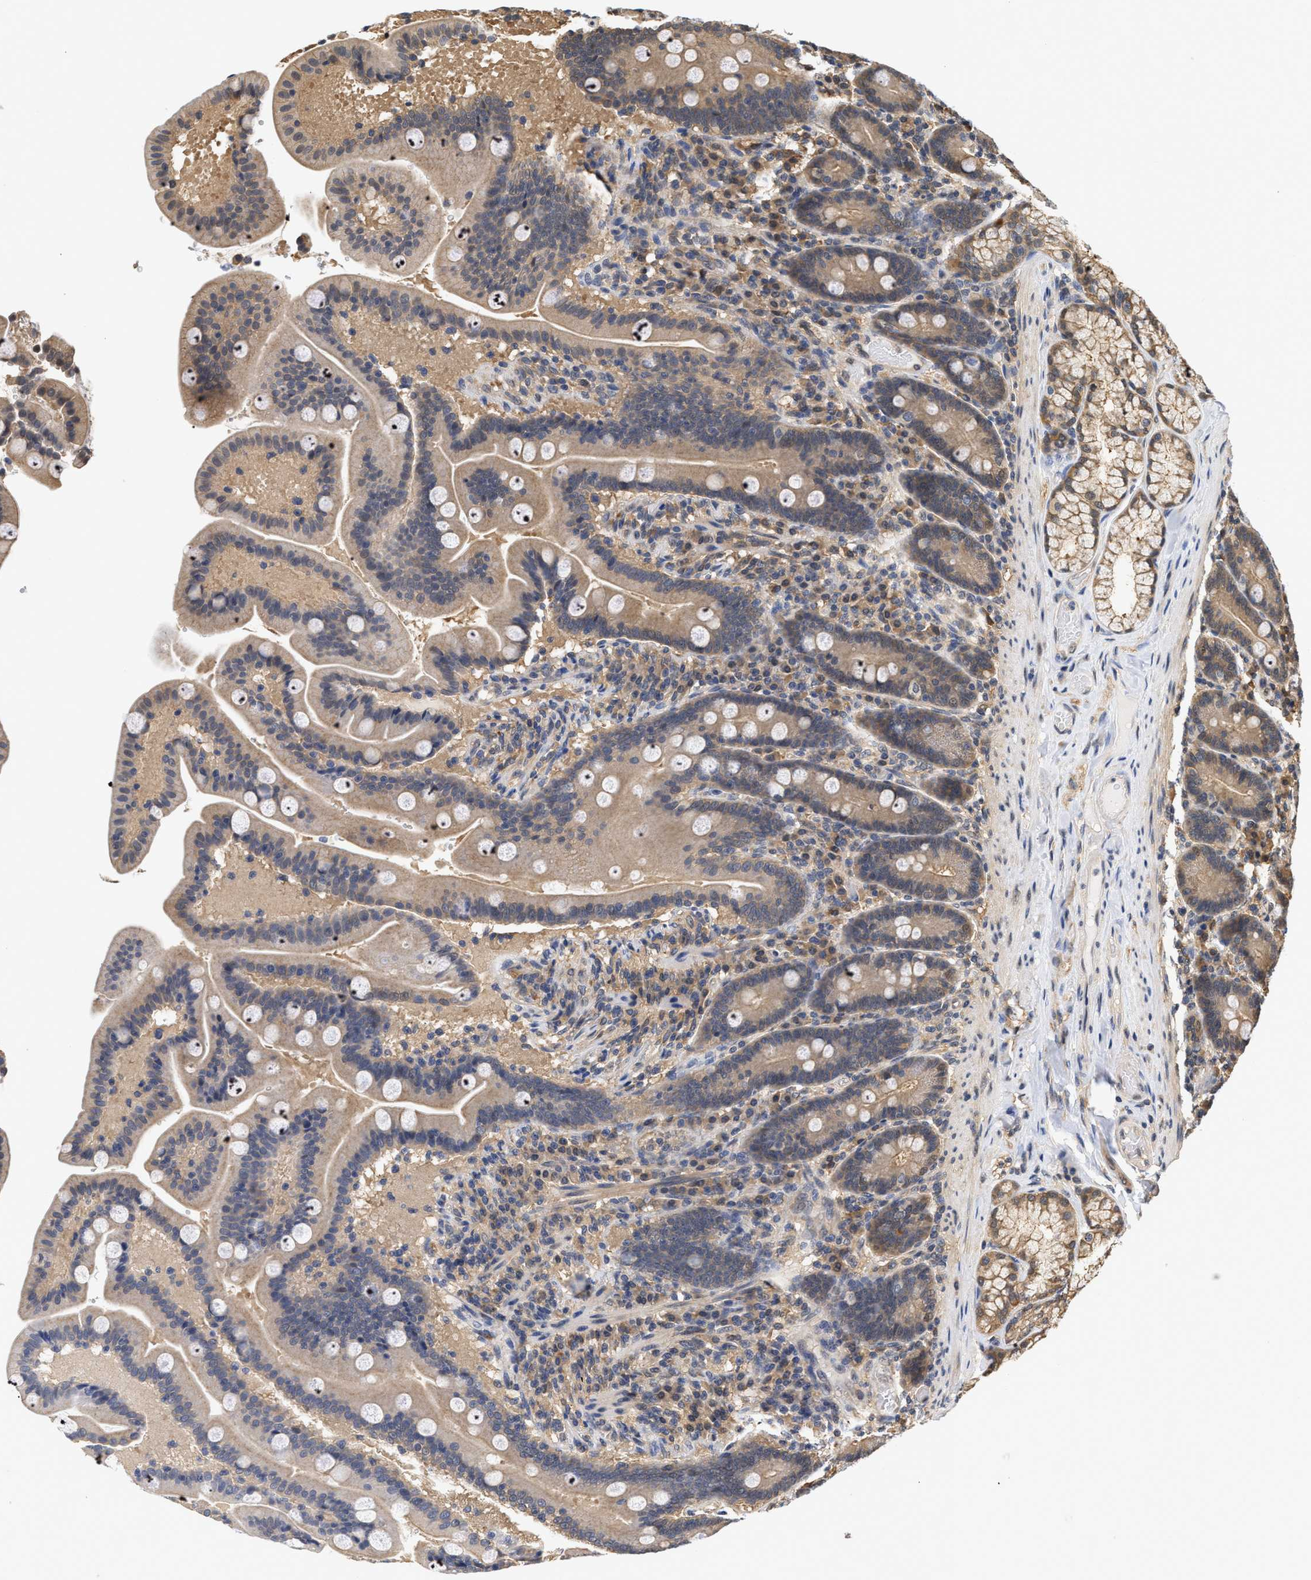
{"staining": {"intensity": "weak", "quantity": "25%-75%", "location": "cytoplasmic/membranous"}, "tissue": "duodenum", "cell_type": "Glandular cells", "image_type": "normal", "snomed": [{"axis": "morphology", "description": "Normal tissue, NOS"}, {"axis": "topography", "description": "Duodenum"}], "caption": "Brown immunohistochemical staining in normal duodenum displays weak cytoplasmic/membranous expression in approximately 25%-75% of glandular cells.", "gene": "SCAI", "patient": {"sex": "male", "age": 54}}